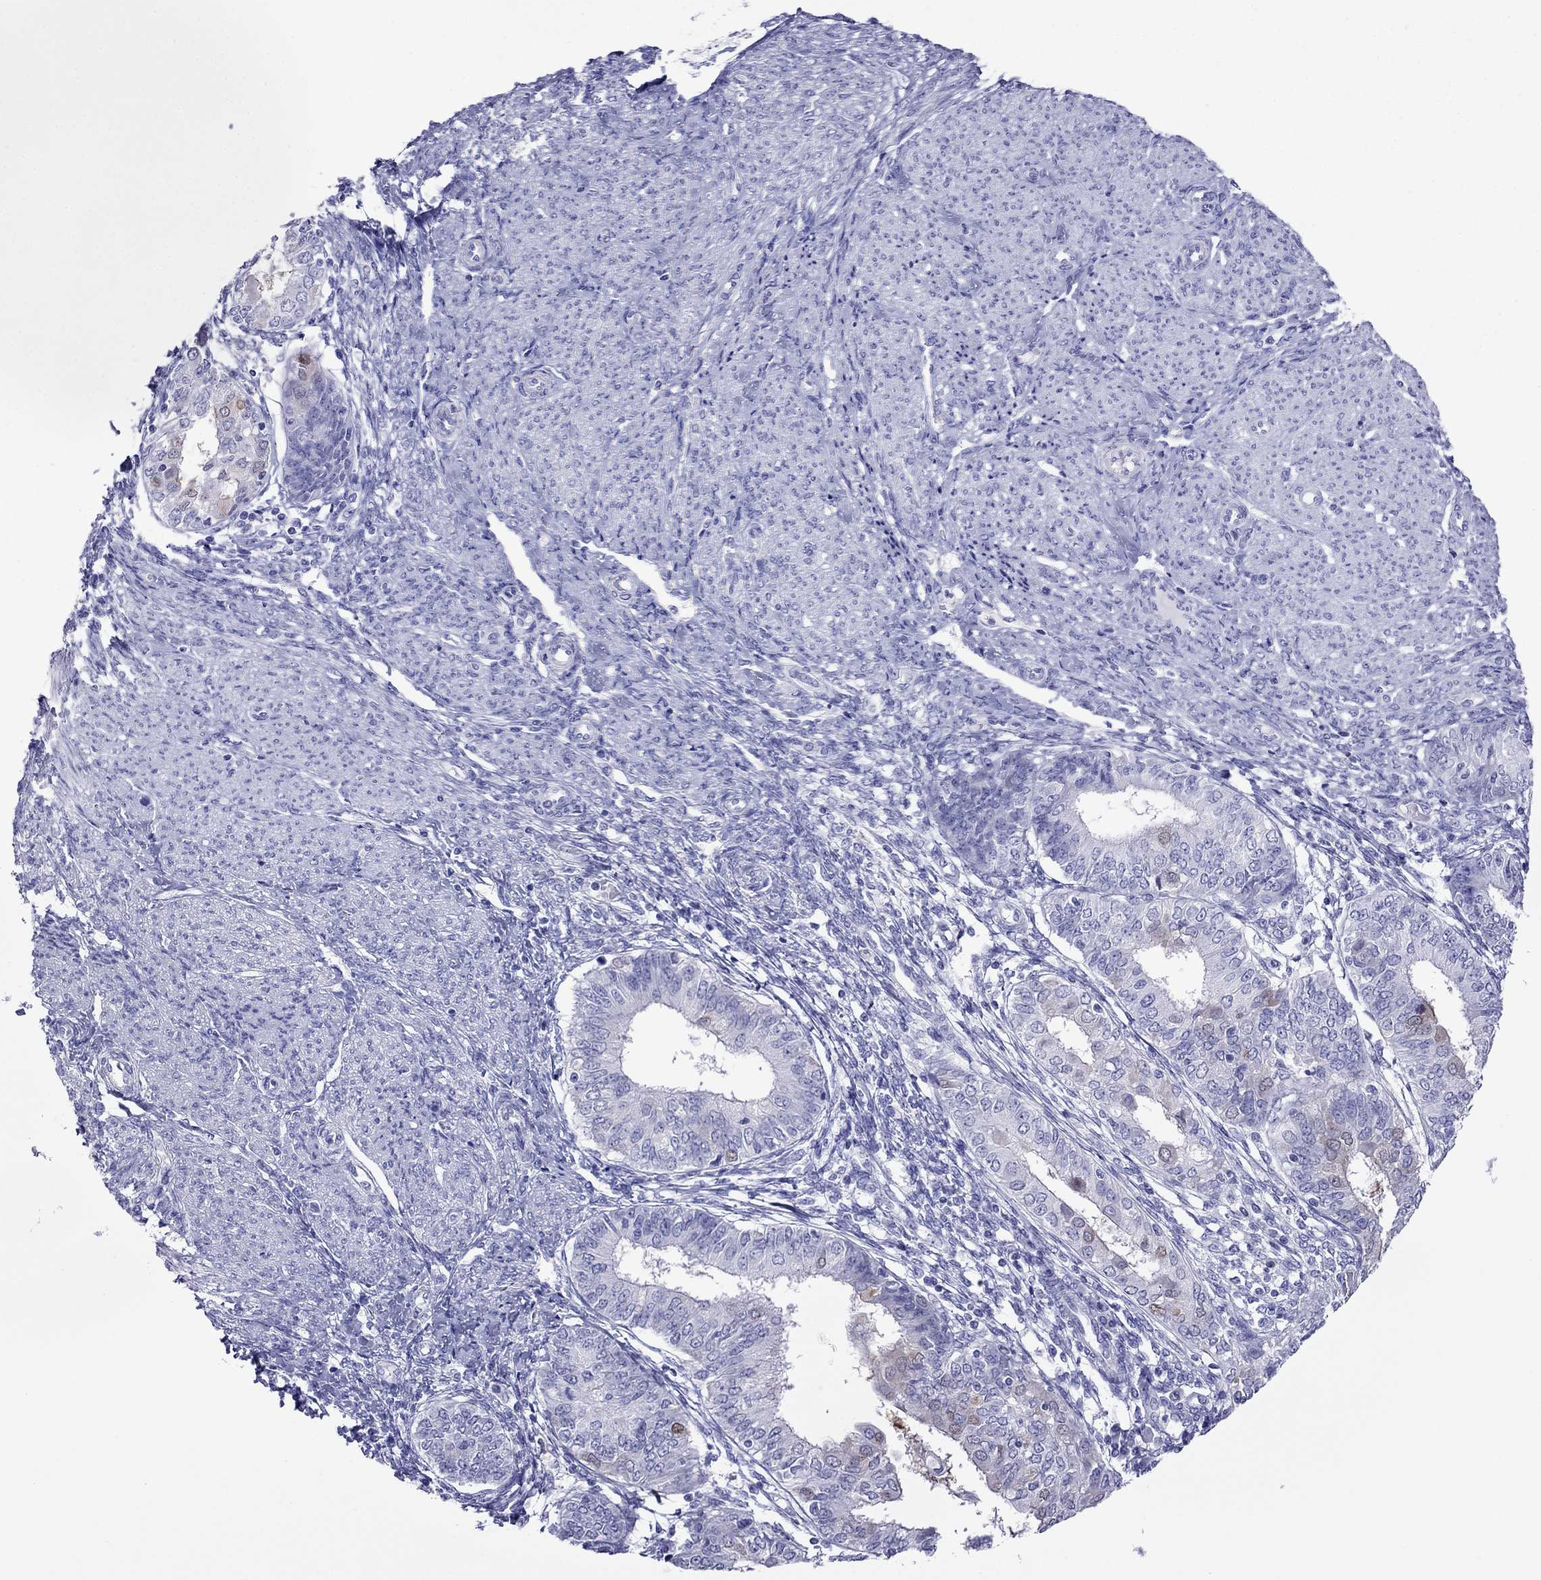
{"staining": {"intensity": "negative", "quantity": "none", "location": "none"}, "tissue": "endometrial cancer", "cell_type": "Tumor cells", "image_type": "cancer", "snomed": [{"axis": "morphology", "description": "Adenocarcinoma, NOS"}, {"axis": "topography", "description": "Endometrium"}], "caption": "Immunohistochemical staining of endometrial cancer (adenocarcinoma) exhibits no significant staining in tumor cells. (Stains: DAB (3,3'-diaminobenzidine) immunohistochemistry with hematoxylin counter stain, Microscopy: brightfield microscopy at high magnification).", "gene": "PCDHA6", "patient": {"sex": "female", "age": 68}}